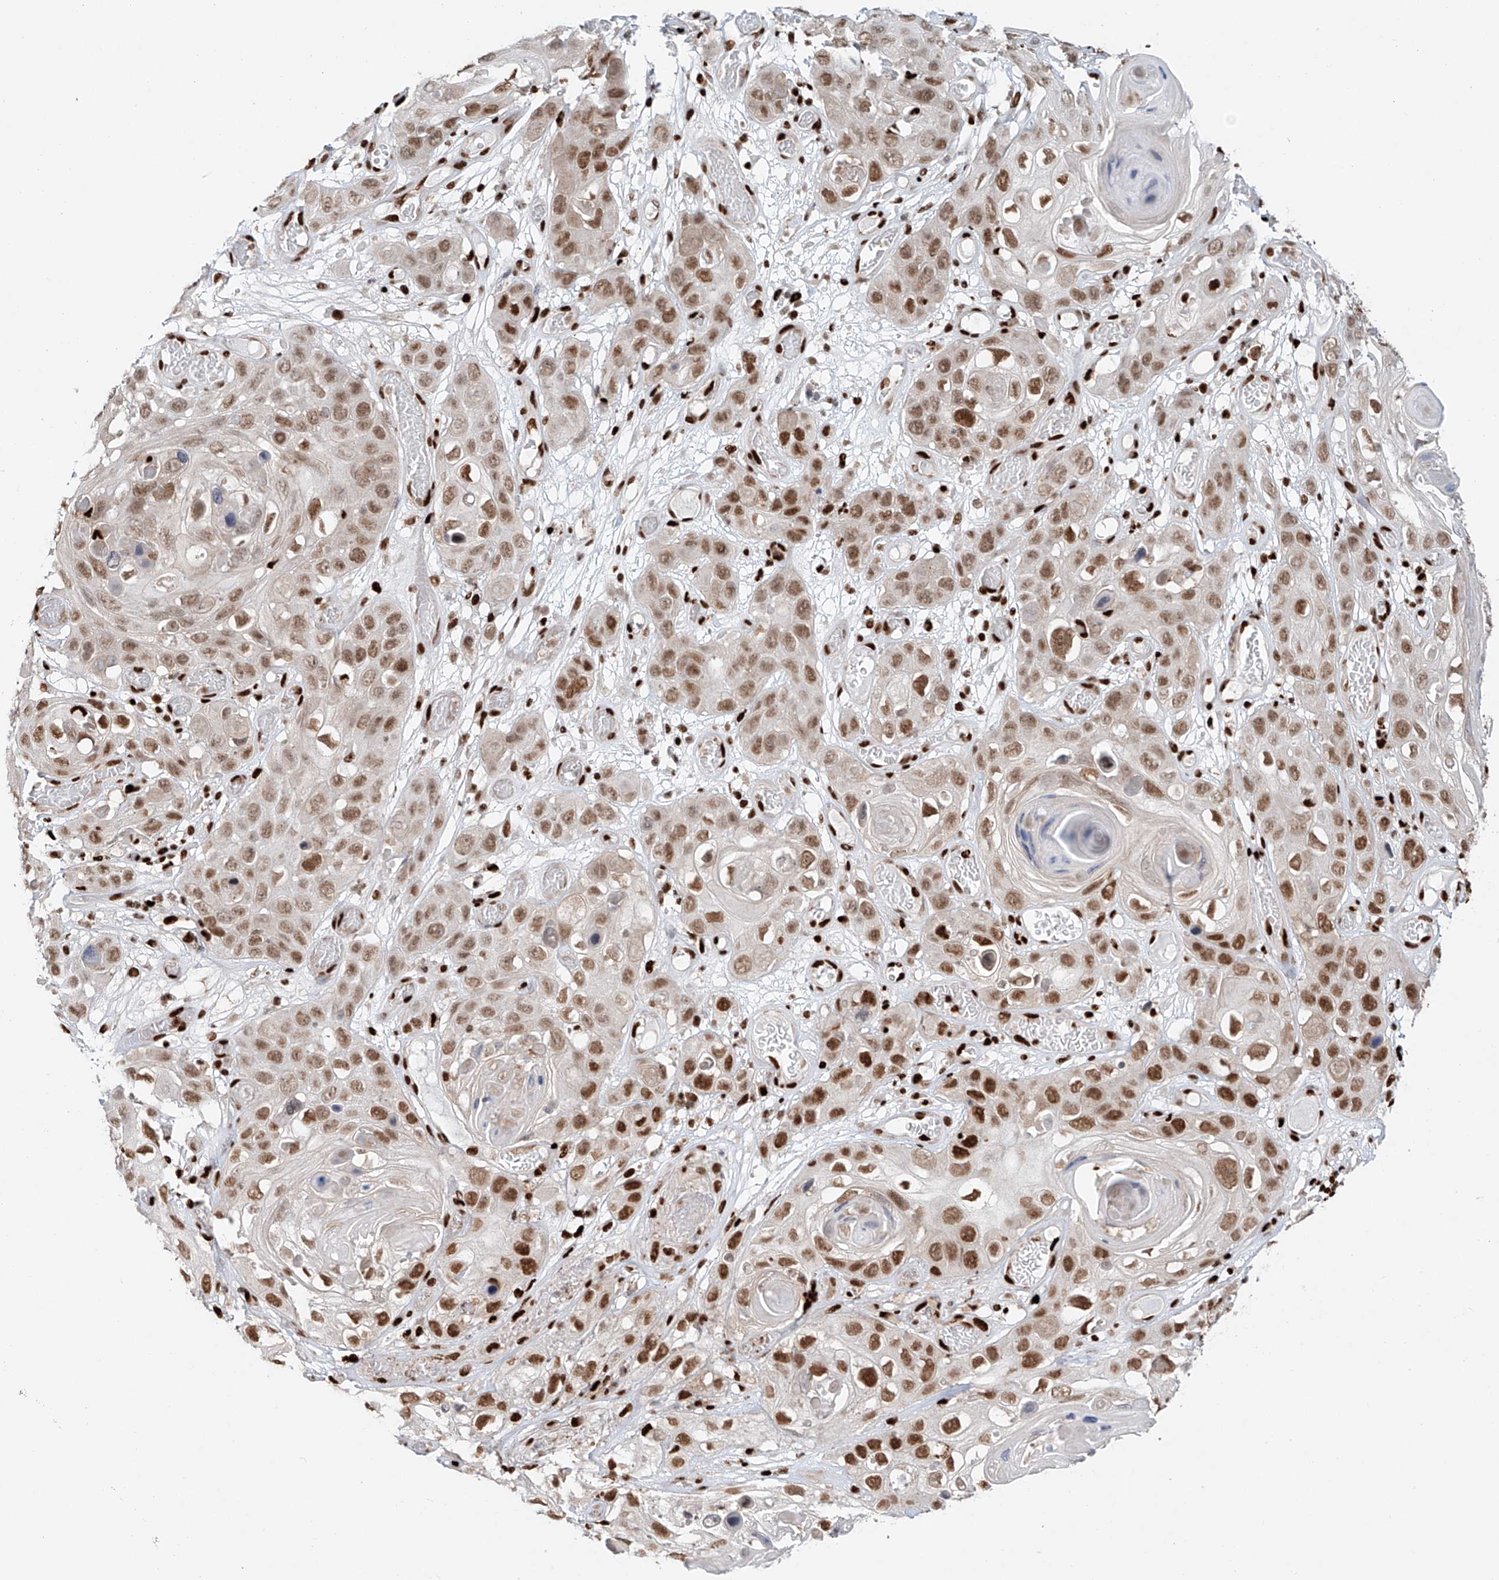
{"staining": {"intensity": "moderate", "quantity": ">75%", "location": "nuclear"}, "tissue": "skin cancer", "cell_type": "Tumor cells", "image_type": "cancer", "snomed": [{"axis": "morphology", "description": "Squamous cell carcinoma, NOS"}, {"axis": "topography", "description": "Skin"}], "caption": "Immunohistochemical staining of human skin squamous cell carcinoma exhibits medium levels of moderate nuclear staining in approximately >75% of tumor cells. Immunohistochemistry stains the protein of interest in brown and the nuclei are stained blue.", "gene": "DZIP1L", "patient": {"sex": "male", "age": 55}}